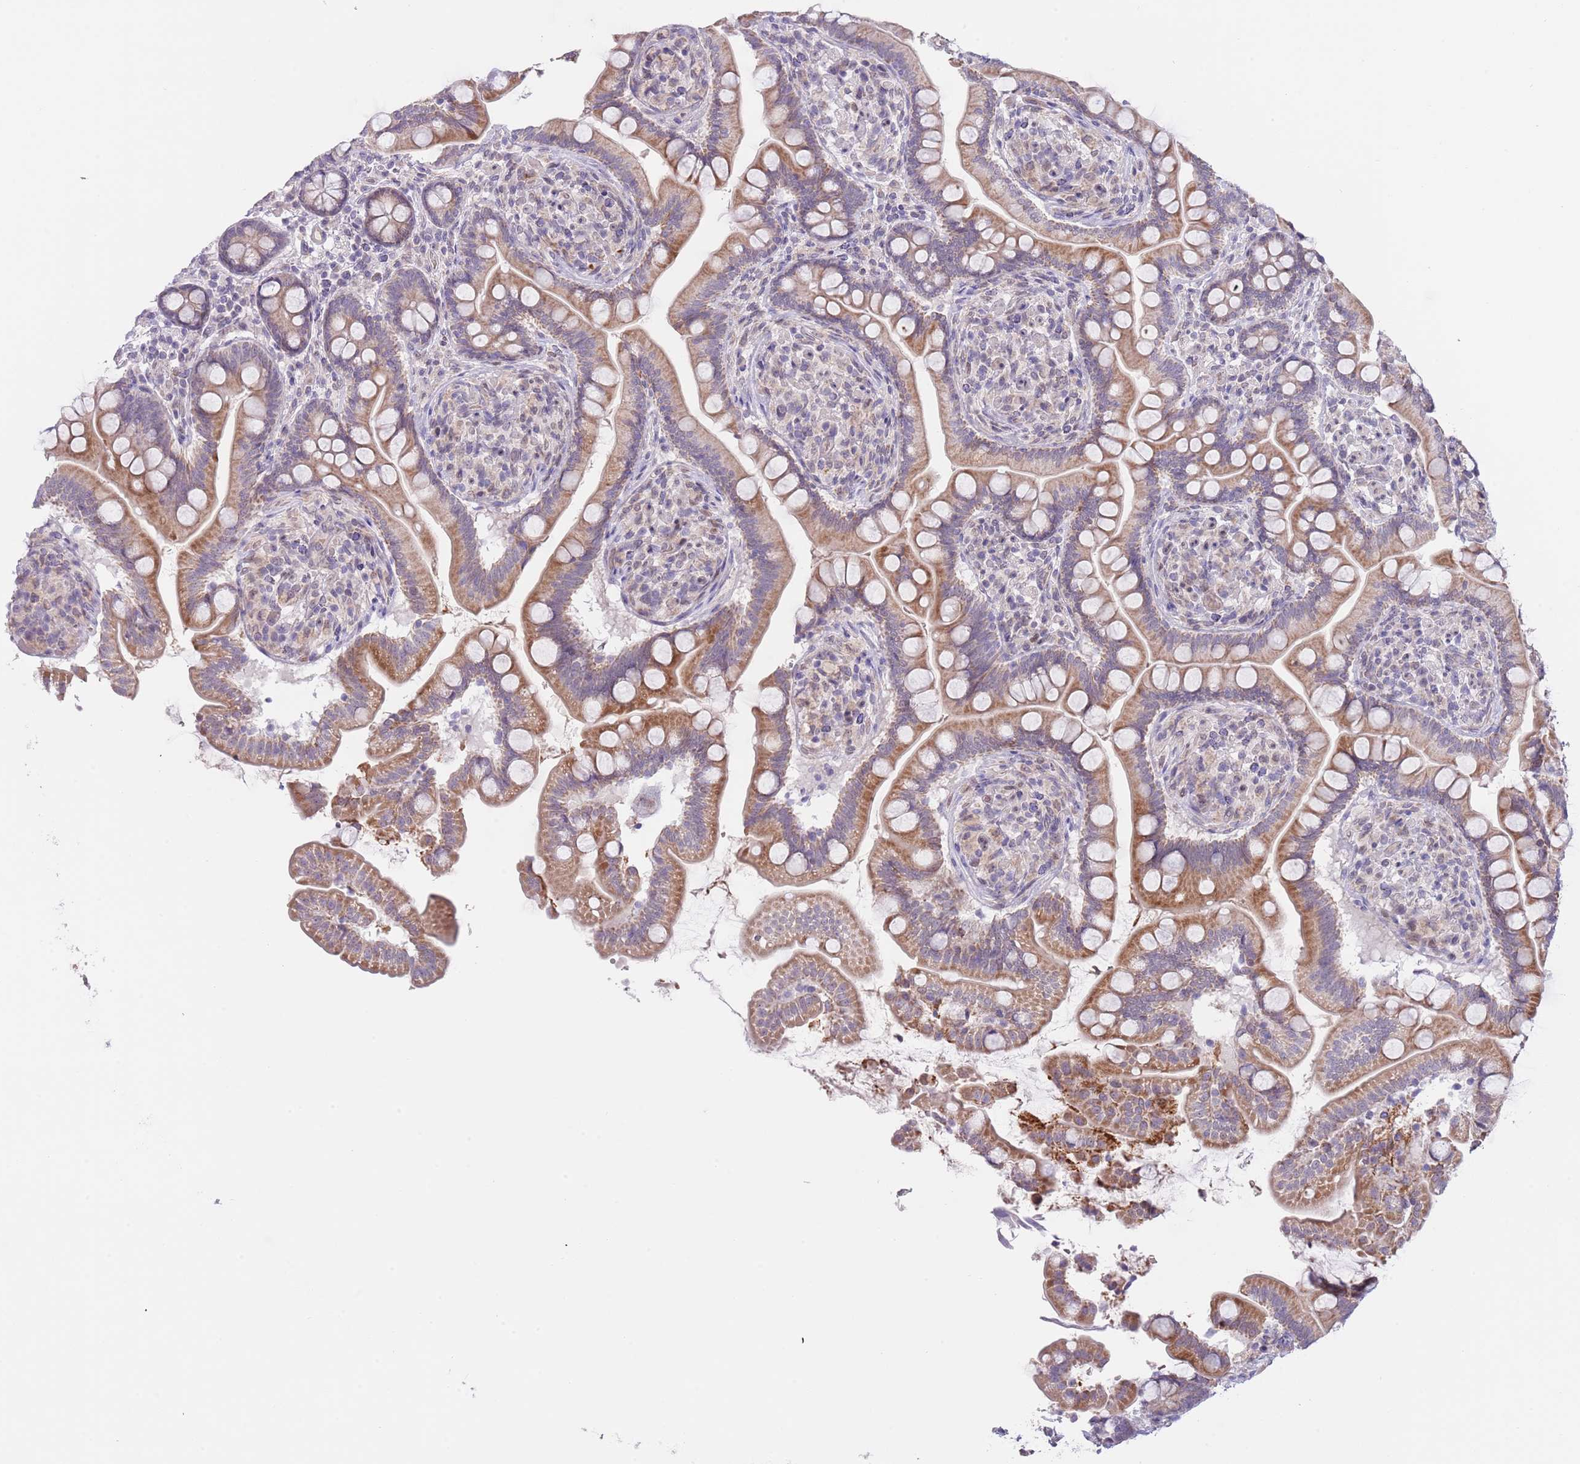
{"staining": {"intensity": "strong", "quantity": ">75%", "location": "cytoplasmic/membranous"}, "tissue": "small intestine", "cell_type": "Glandular cells", "image_type": "normal", "snomed": [{"axis": "morphology", "description": "Normal tissue, NOS"}, {"axis": "topography", "description": "Small intestine"}], "caption": "Small intestine stained with DAB (3,3'-diaminobenzidine) IHC shows high levels of strong cytoplasmic/membranous staining in about >75% of glandular cells.", "gene": "AP1S2", "patient": {"sex": "female", "age": 64}}